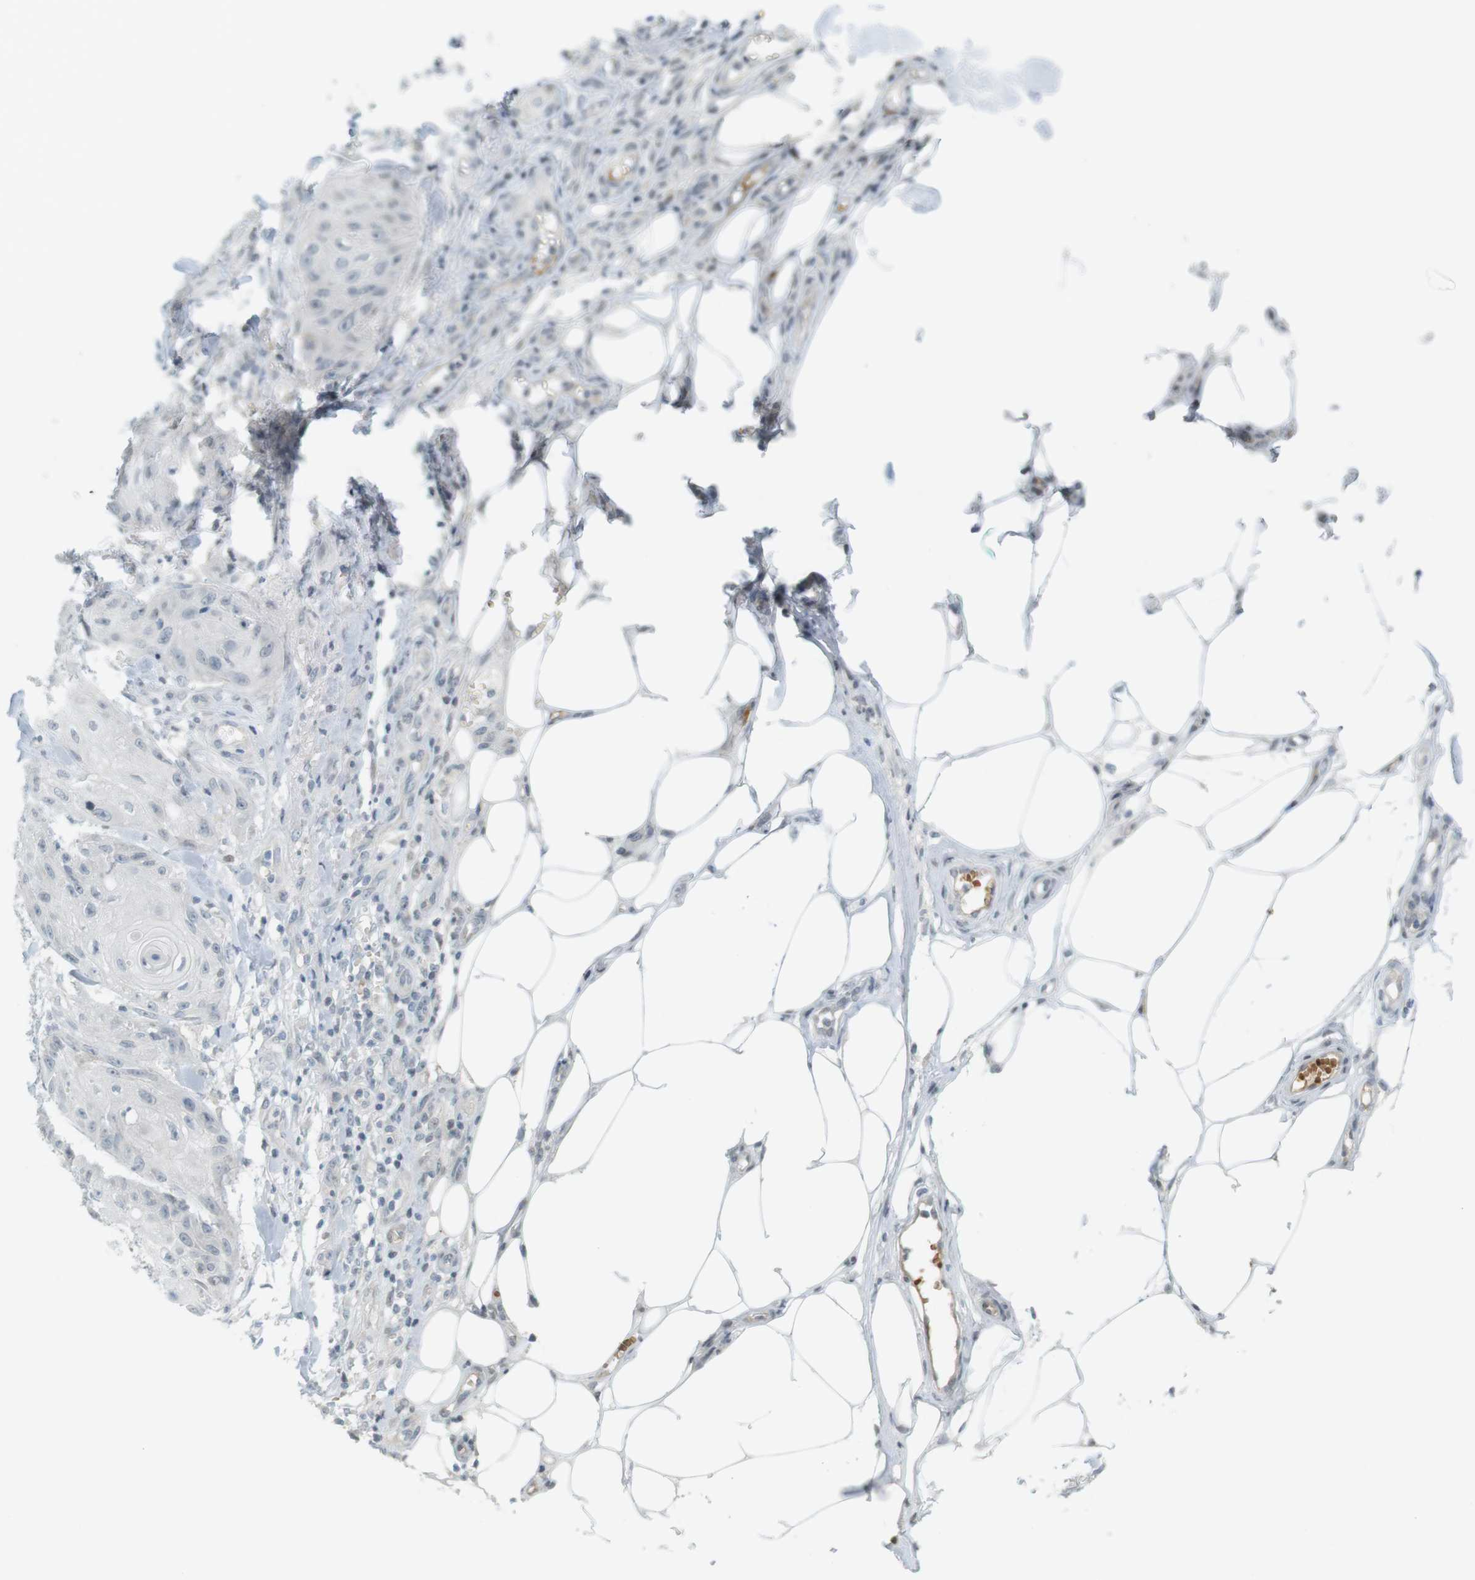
{"staining": {"intensity": "negative", "quantity": "none", "location": "none"}, "tissue": "skin cancer", "cell_type": "Tumor cells", "image_type": "cancer", "snomed": [{"axis": "morphology", "description": "Squamous cell carcinoma, NOS"}, {"axis": "topography", "description": "Skin"}], "caption": "Photomicrograph shows no significant protein positivity in tumor cells of skin cancer. (DAB immunohistochemistry, high magnification).", "gene": "DMC1", "patient": {"sex": "male", "age": 74}}